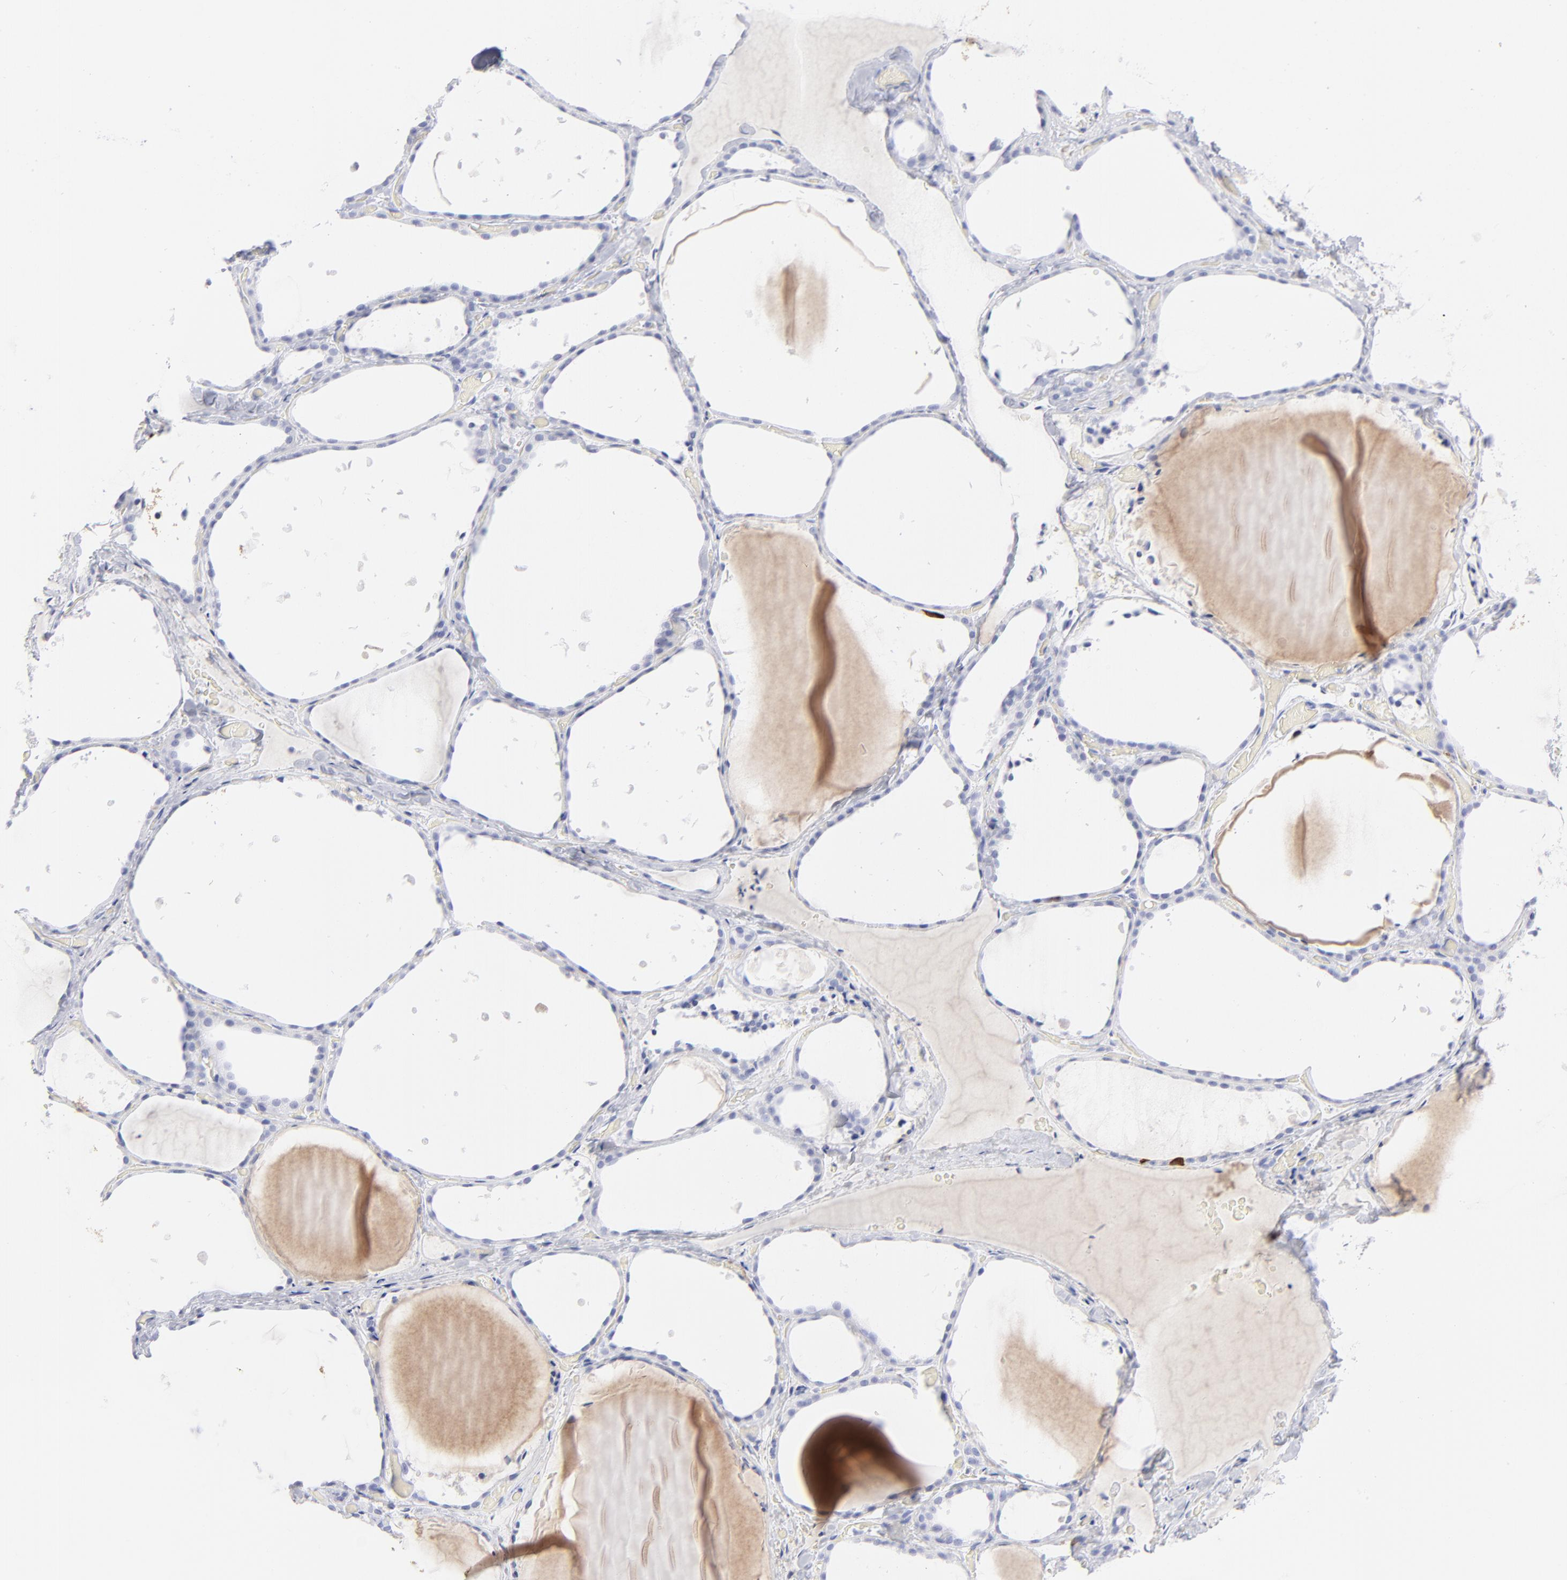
{"staining": {"intensity": "negative", "quantity": "none", "location": "none"}, "tissue": "thyroid gland", "cell_type": "Glandular cells", "image_type": "normal", "snomed": [{"axis": "morphology", "description": "Normal tissue, NOS"}, {"axis": "topography", "description": "Thyroid gland"}], "caption": "Immunohistochemistry of normal thyroid gland reveals no staining in glandular cells.", "gene": "CCNB1", "patient": {"sex": "female", "age": 22}}